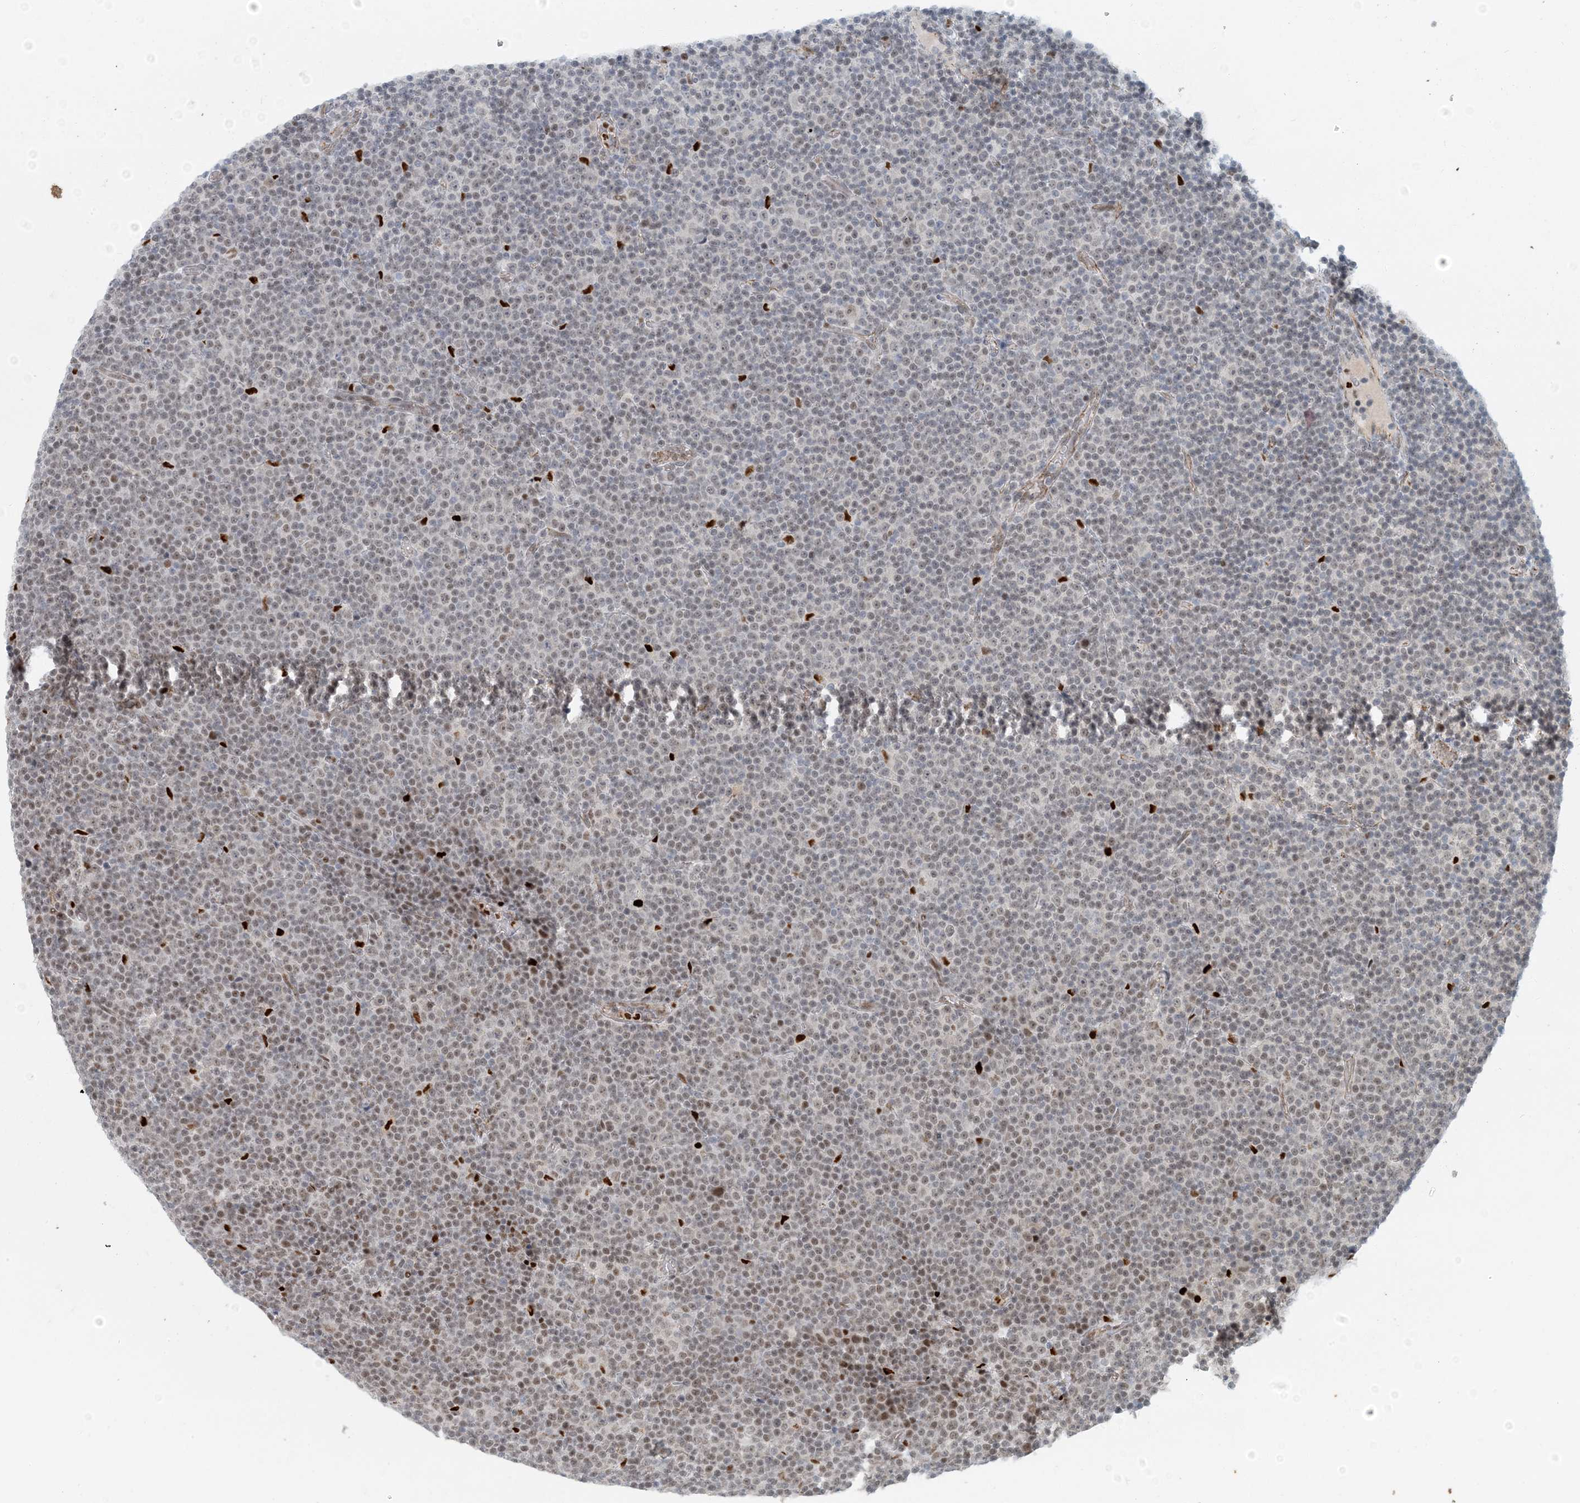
{"staining": {"intensity": "weak", "quantity": "25%-75%", "location": "nuclear"}, "tissue": "lymphoma", "cell_type": "Tumor cells", "image_type": "cancer", "snomed": [{"axis": "morphology", "description": "Malignant lymphoma, non-Hodgkin's type, Low grade"}, {"axis": "topography", "description": "Lymph node"}], "caption": "Protein expression analysis of lymphoma displays weak nuclear staining in about 25%-75% of tumor cells.", "gene": "AK9", "patient": {"sex": "female", "age": 67}}